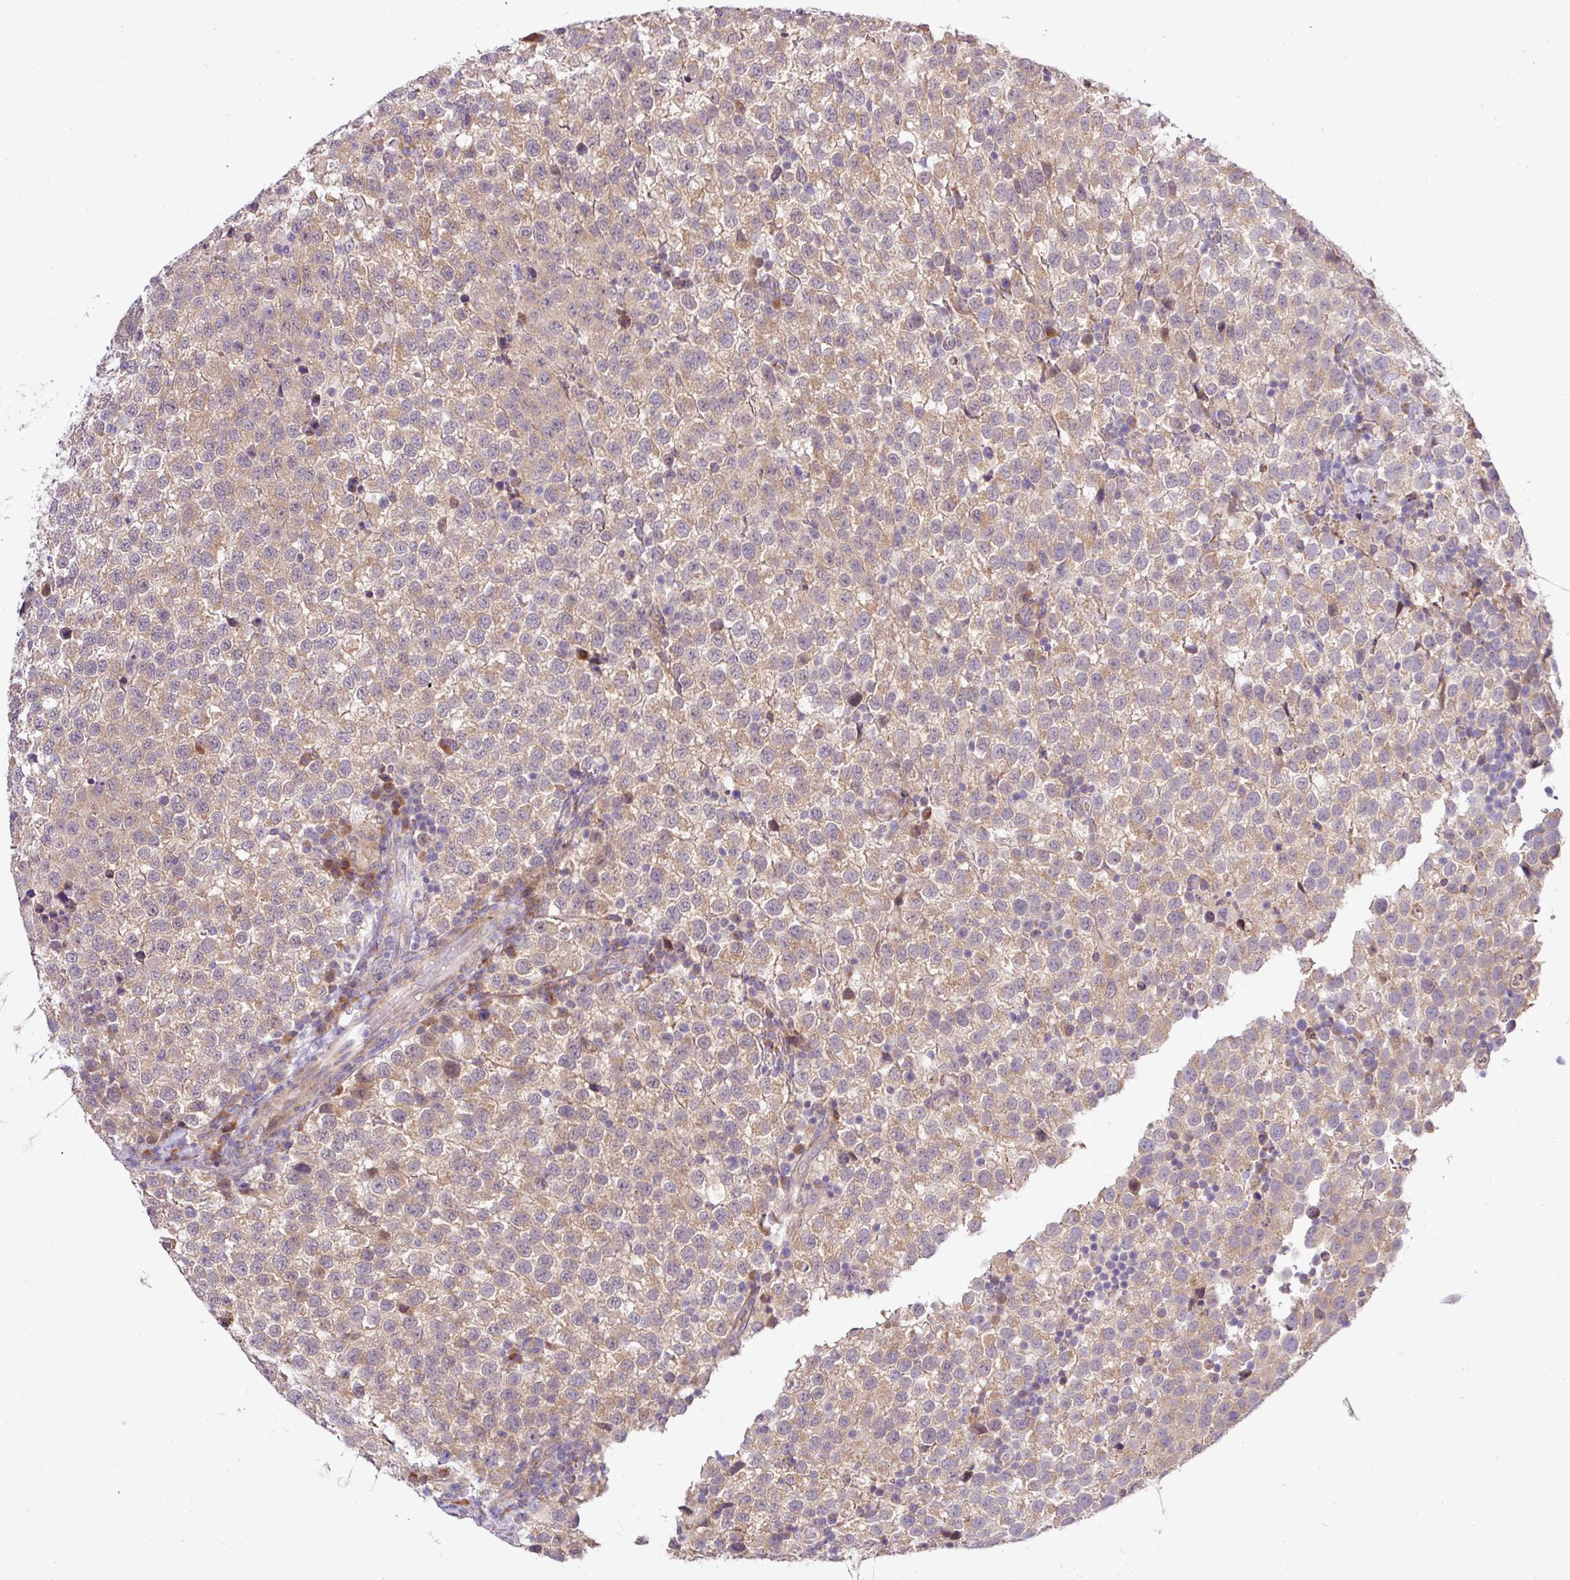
{"staining": {"intensity": "weak", "quantity": ">75%", "location": "cytoplasmic/membranous"}, "tissue": "testis cancer", "cell_type": "Tumor cells", "image_type": "cancer", "snomed": [{"axis": "morphology", "description": "Seminoma, NOS"}, {"axis": "topography", "description": "Testis"}], "caption": "Weak cytoplasmic/membranous protein expression is identified in approximately >75% of tumor cells in testis cancer.", "gene": "TM2D2", "patient": {"sex": "male", "age": 34}}